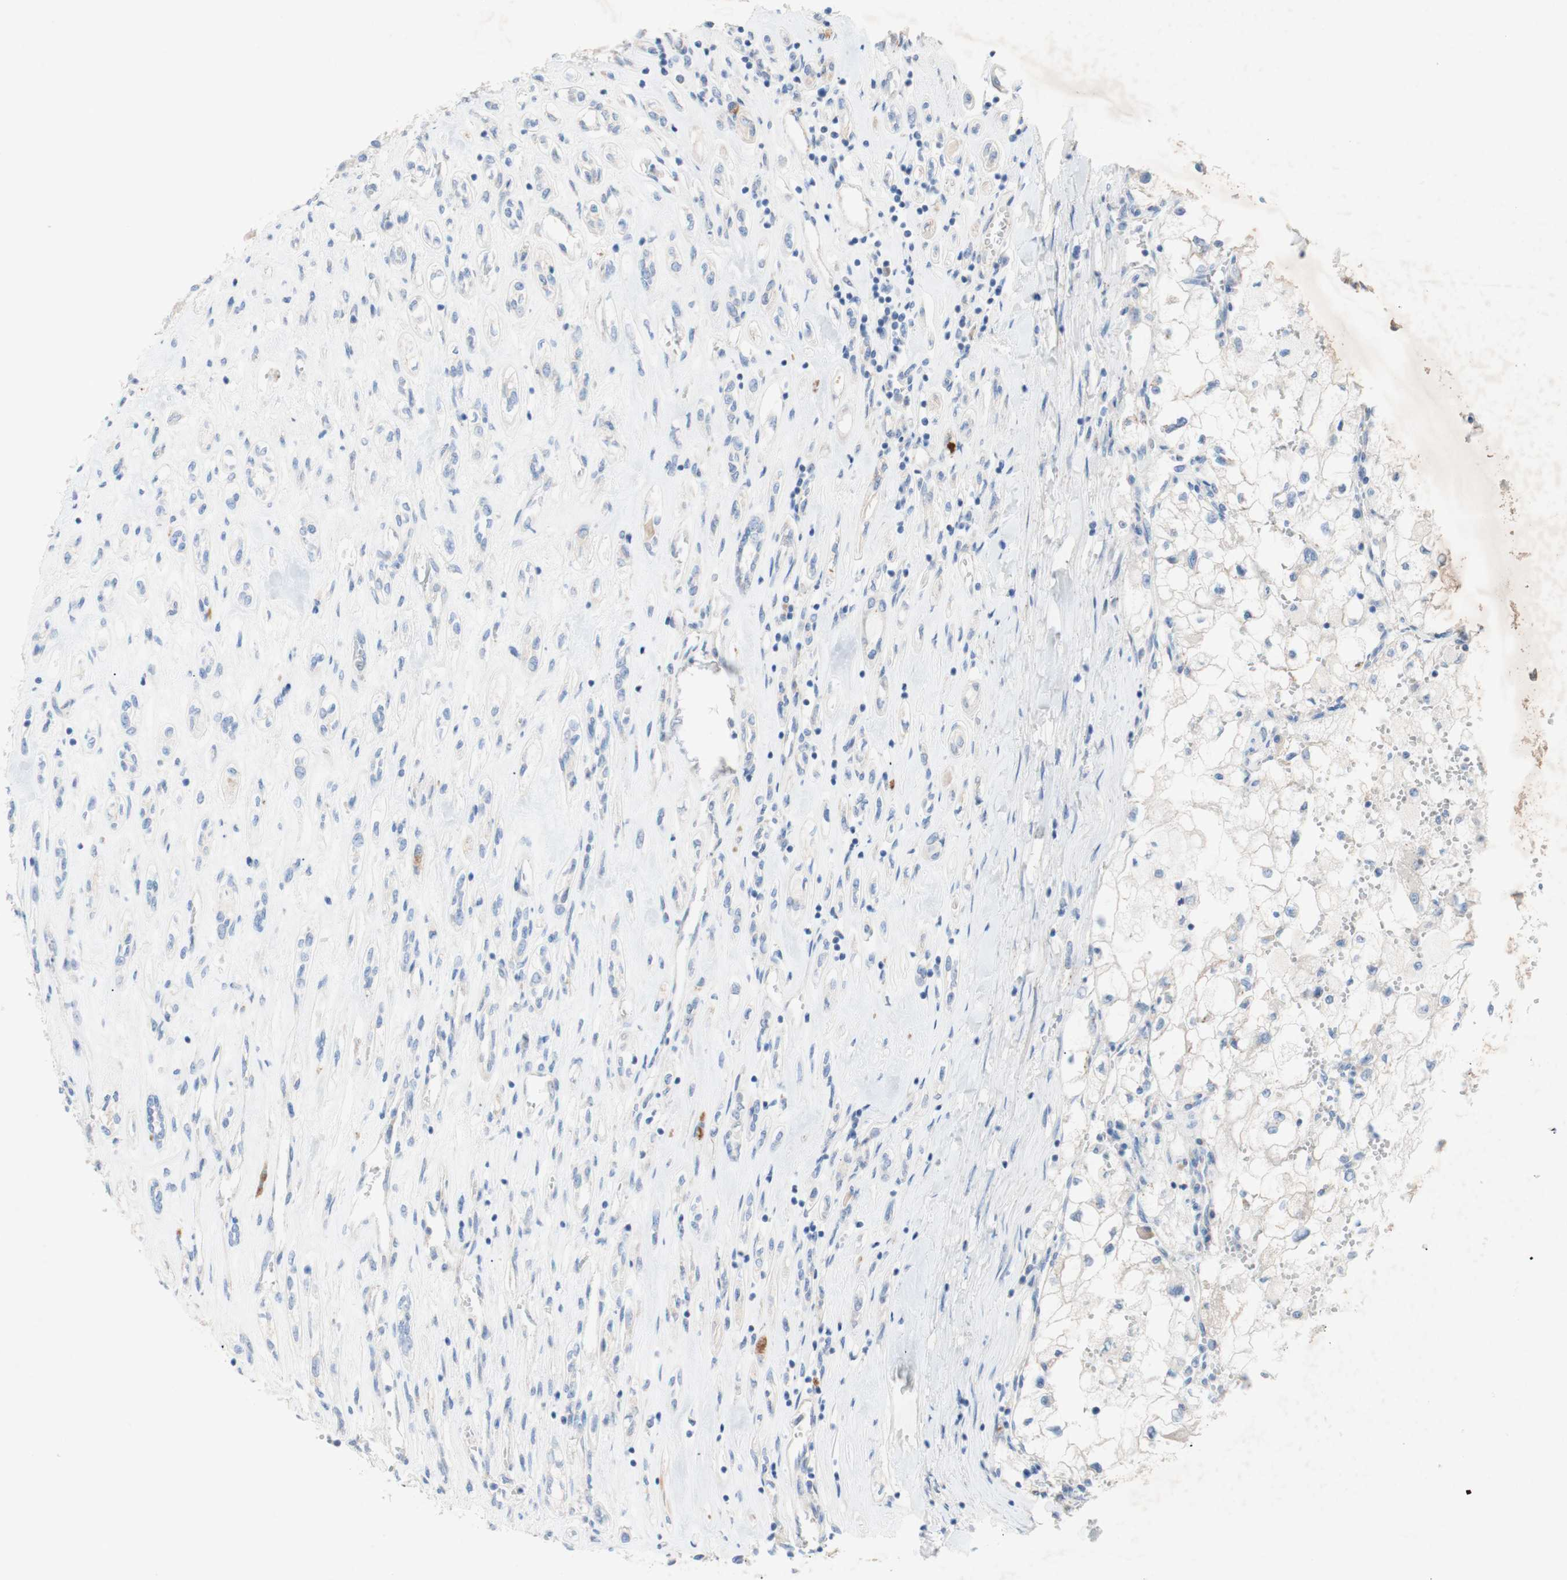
{"staining": {"intensity": "negative", "quantity": "none", "location": "none"}, "tissue": "renal cancer", "cell_type": "Tumor cells", "image_type": "cancer", "snomed": [{"axis": "morphology", "description": "Adenocarcinoma, NOS"}, {"axis": "topography", "description": "Kidney"}], "caption": "A high-resolution image shows IHC staining of renal adenocarcinoma, which displays no significant expression in tumor cells. (Brightfield microscopy of DAB (3,3'-diaminobenzidine) IHC at high magnification).", "gene": "TMIGD2", "patient": {"sex": "female", "age": 70}}